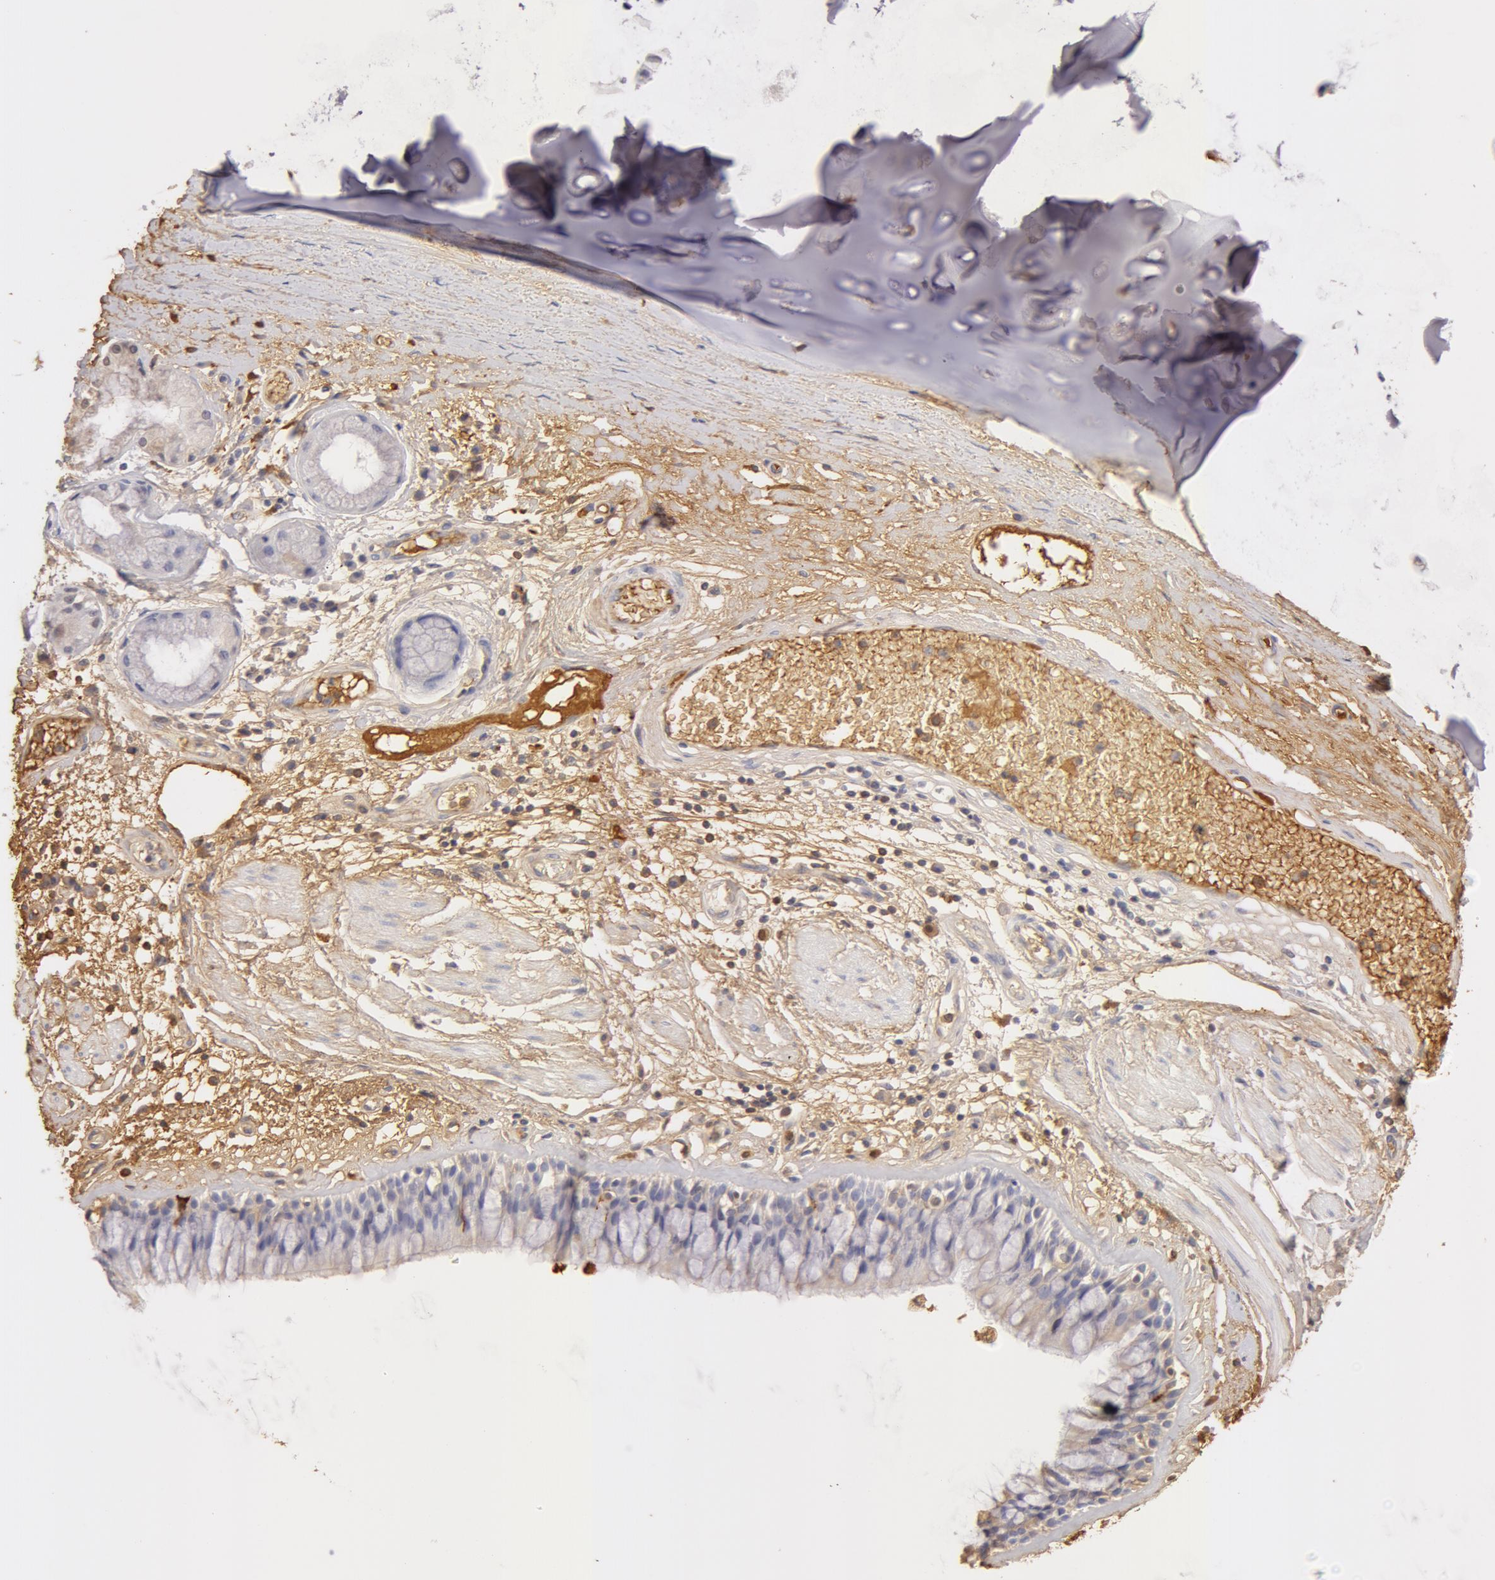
{"staining": {"intensity": "weak", "quantity": ">75%", "location": "cytoplasmic/membranous"}, "tissue": "bronchus", "cell_type": "Respiratory epithelial cells", "image_type": "normal", "snomed": [{"axis": "morphology", "description": "Normal tissue, NOS"}, {"axis": "topography", "description": "Bronchus"}, {"axis": "topography", "description": "Lung"}], "caption": "Human bronchus stained for a protein (brown) shows weak cytoplasmic/membranous positive expression in about >75% of respiratory epithelial cells.", "gene": "TF", "patient": {"sex": "female", "age": 57}}